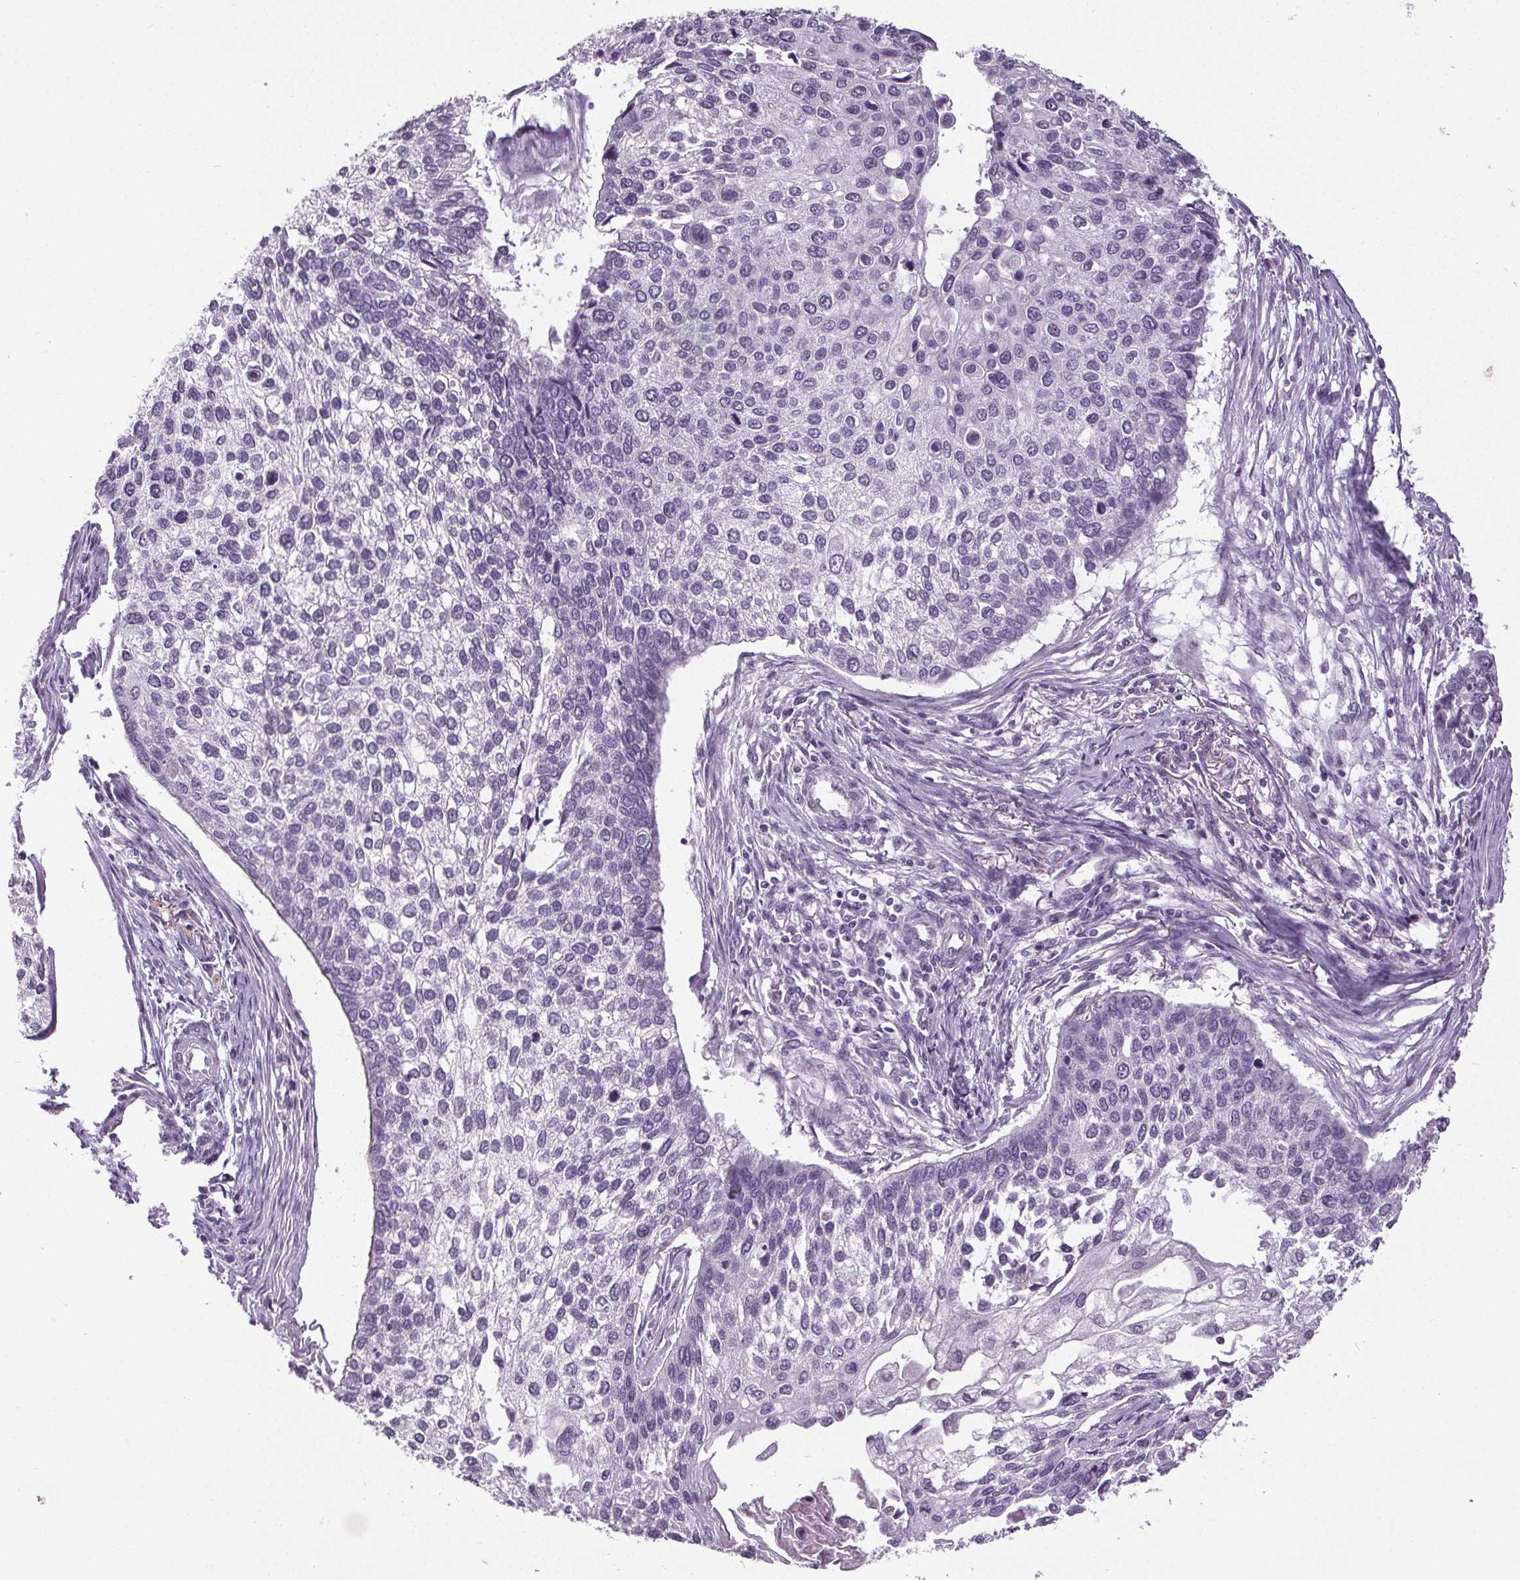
{"staining": {"intensity": "negative", "quantity": "none", "location": "none"}, "tissue": "lung cancer", "cell_type": "Tumor cells", "image_type": "cancer", "snomed": [{"axis": "morphology", "description": "Squamous cell carcinoma, NOS"}, {"axis": "morphology", "description": "Squamous cell carcinoma, metastatic, NOS"}, {"axis": "topography", "description": "Lung"}], "caption": "Human lung cancer stained for a protein using immunohistochemistry (IHC) reveals no staining in tumor cells.", "gene": "SLC2A9", "patient": {"sex": "male", "age": 63}}